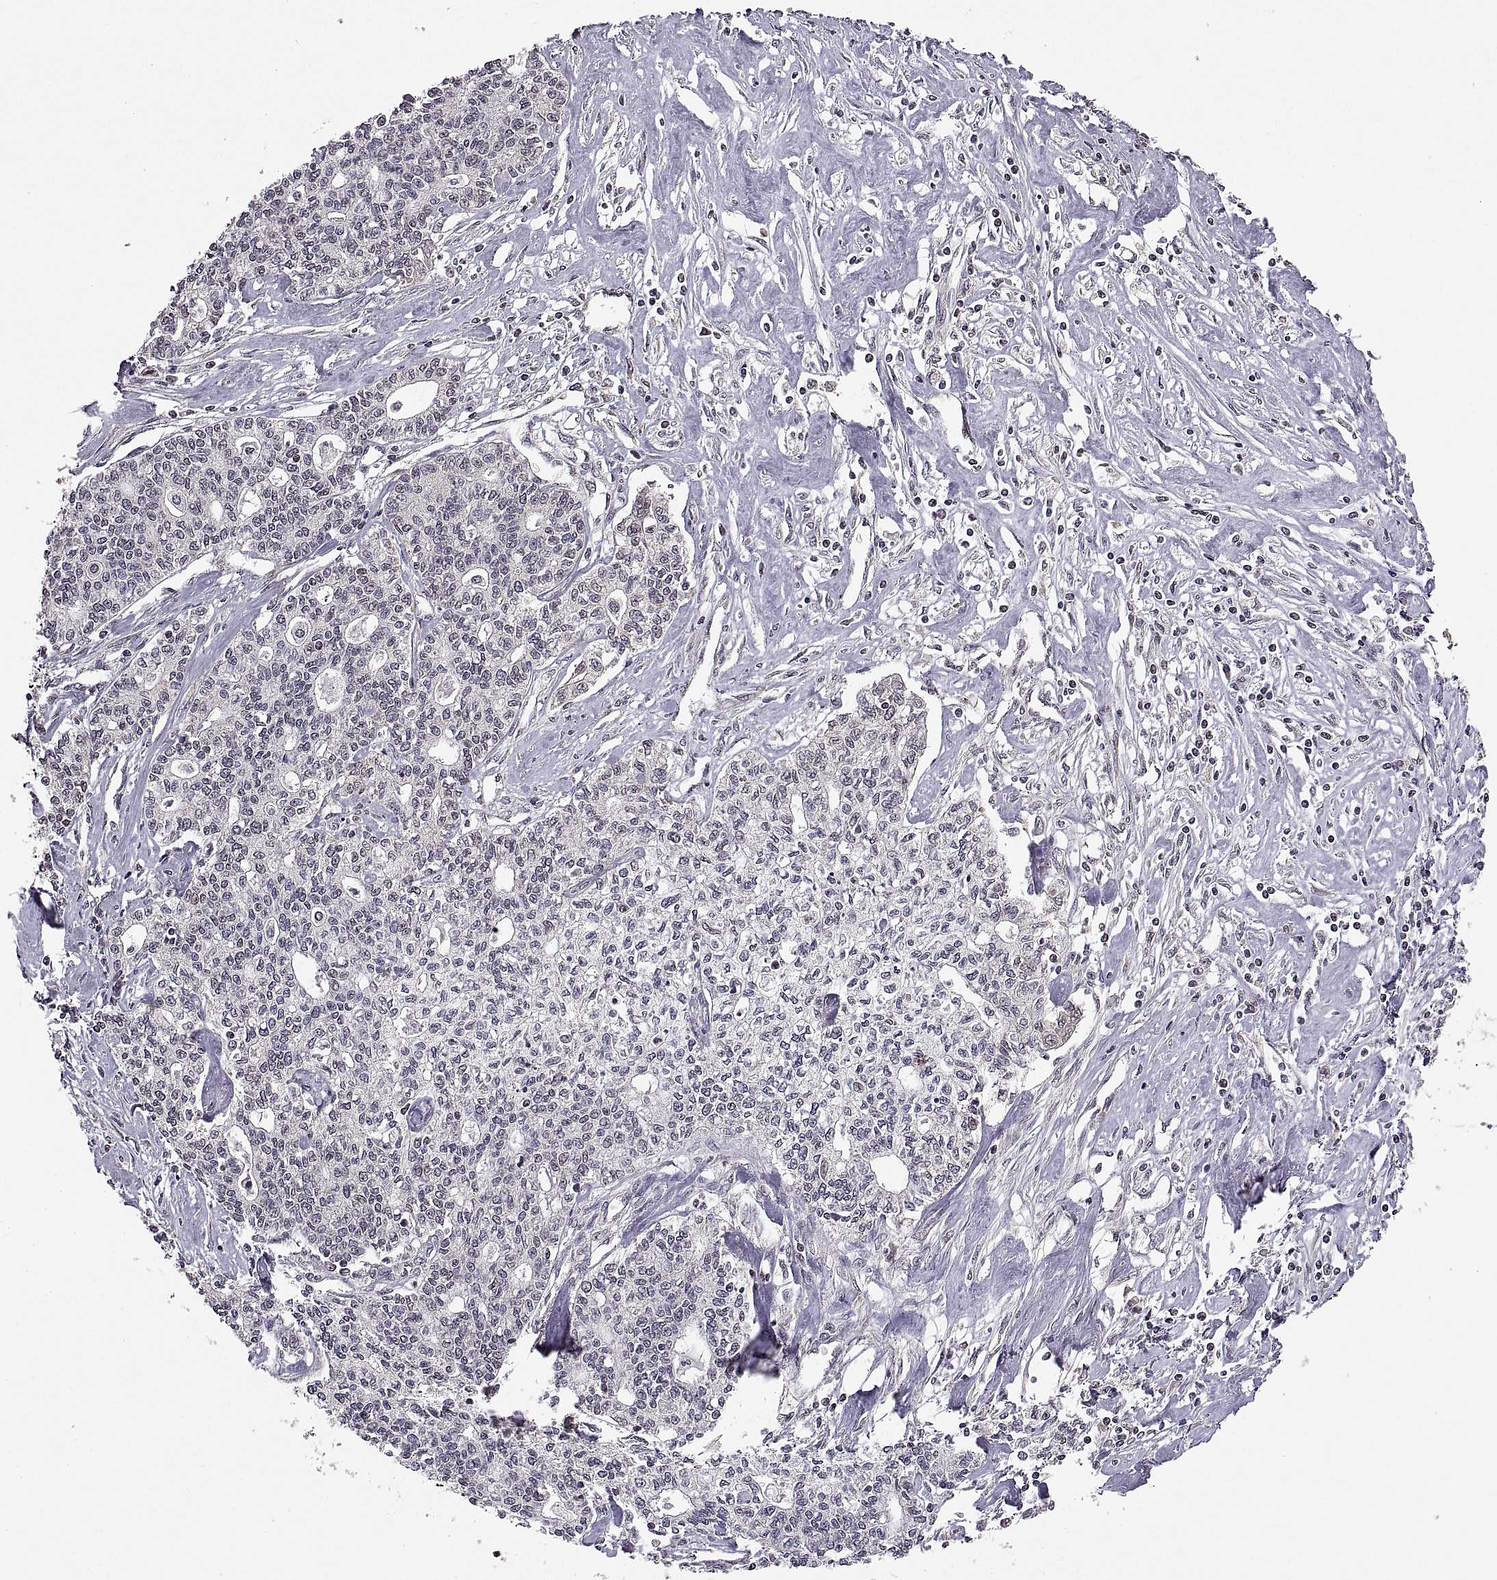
{"staining": {"intensity": "negative", "quantity": "none", "location": "none"}, "tissue": "liver cancer", "cell_type": "Tumor cells", "image_type": "cancer", "snomed": [{"axis": "morphology", "description": "Cholangiocarcinoma"}, {"axis": "topography", "description": "Liver"}], "caption": "Immunohistochemical staining of liver cholangiocarcinoma displays no significant positivity in tumor cells. (DAB (3,3'-diaminobenzidine) immunohistochemistry, high magnification).", "gene": "MANBAL", "patient": {"sex": "female", "age": 61}}